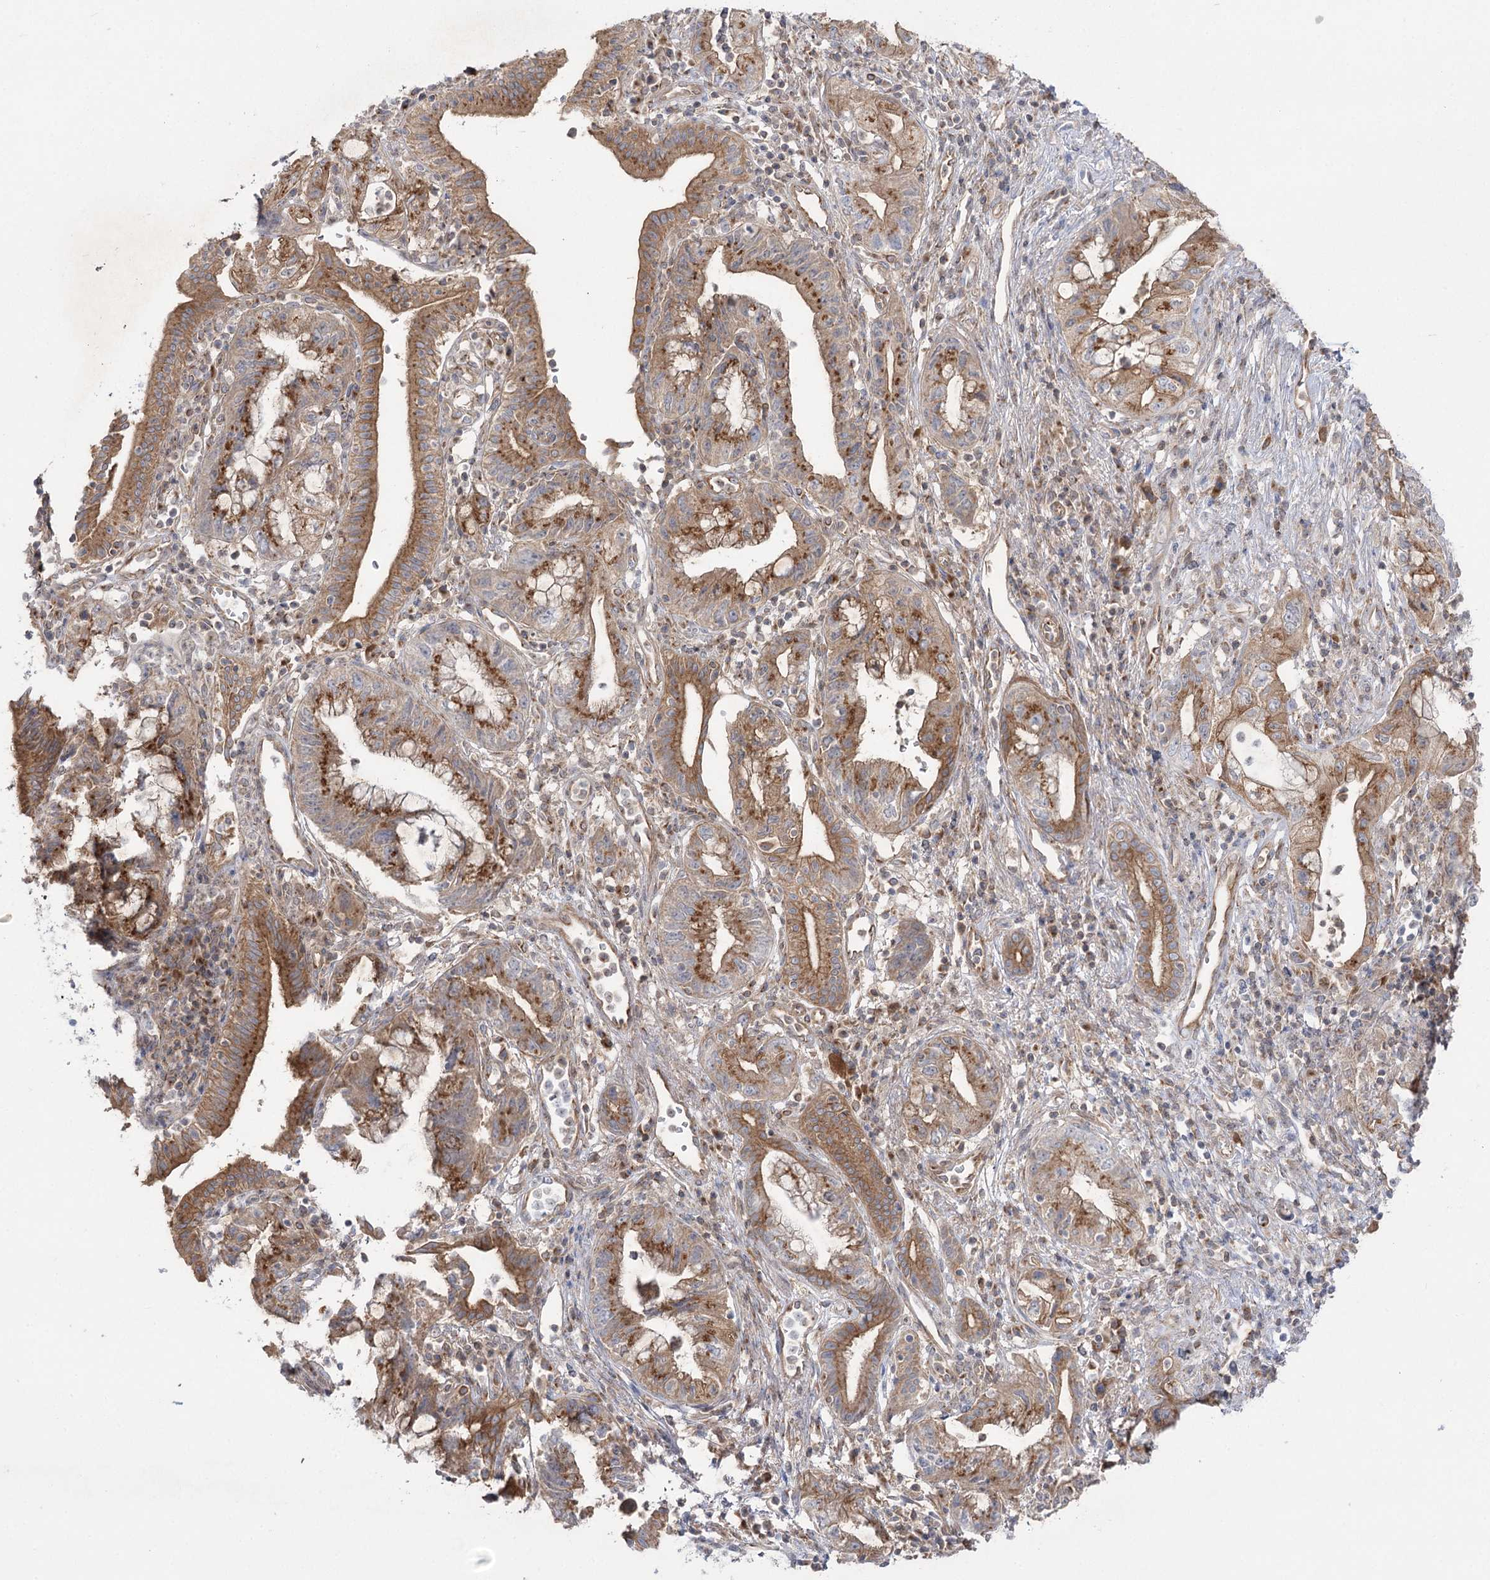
{"staining": {"intensity": "moderate", "quantity": ">75%", "location": "cytoplasmic/membranous"}, "tissue": "pancreatic cancer", "cell_type": "Tumor cells", "image_type": "cancer", "snomed": [{"axis": "morphology", "description": "Adenocarcinoma, NOS"}, {"axis": "topography", "description": "Pancreas"}], "caption": "Pancreatic adenocarcinoma stained with a brown dye shows moderate cytoplasmic/membranous positive staining in approximately >75% of tumor cells.", "gene": "GBF1", "patient": {"sex": "female", "age": 73}}